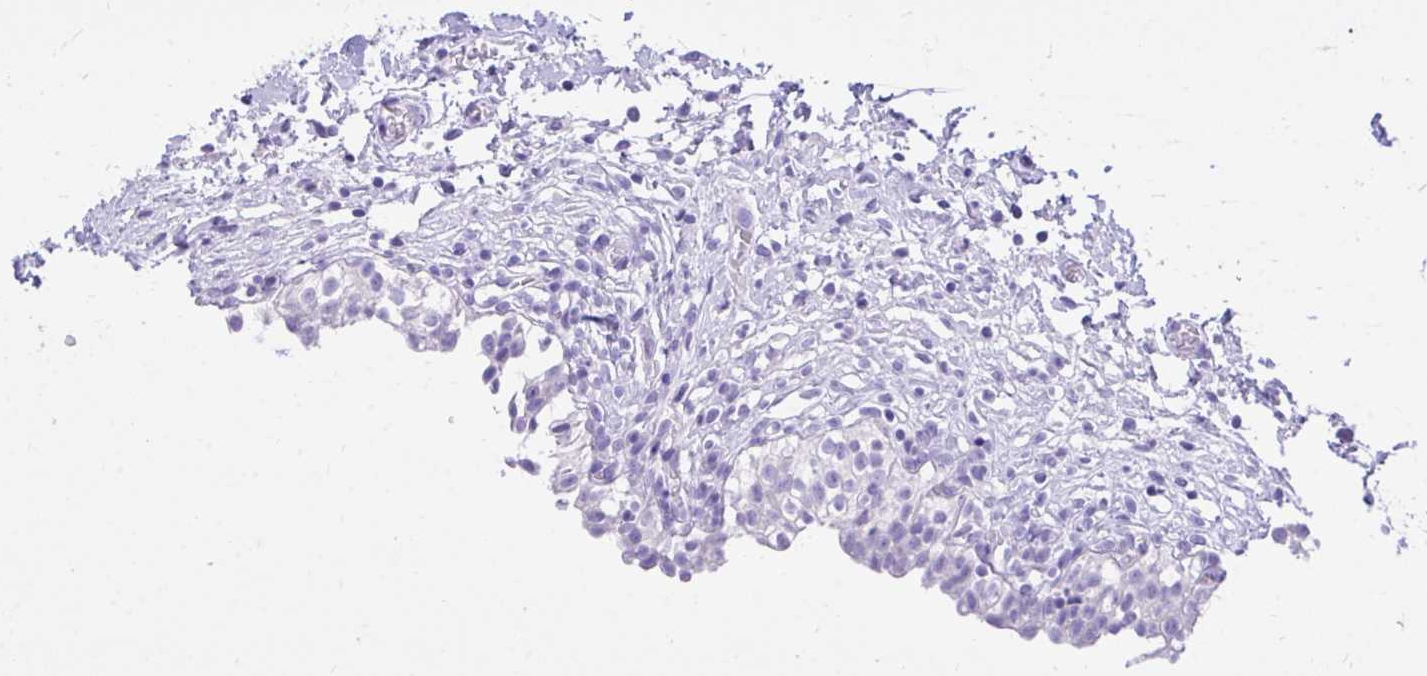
{"staining": {"intensity": "negative", "quantity": "none", "location": "none"}, "tissue": "urinary bladder", "cell_type": "Urothelial cells", "image_type": "normal", "snomed": [{"axis": "morphology", "description": "Normal tissue, NOS"}, {"axis": "topography", "description": "Urinary bladder"}, {"axis": "topography", "description": "Peripheral nerve tissue"}], "caption": "Immunohistochemistry (IHC) histopathology image of unremarkable urinary bladder: human urinary bladder stained with DAB (3,3'-diaminobenzidine) shows no significant protein expression in urothelial cells. Nuclei are stained in blue.", "gene": "MON1A", "patient": {"sex": "male", "age": 55}}